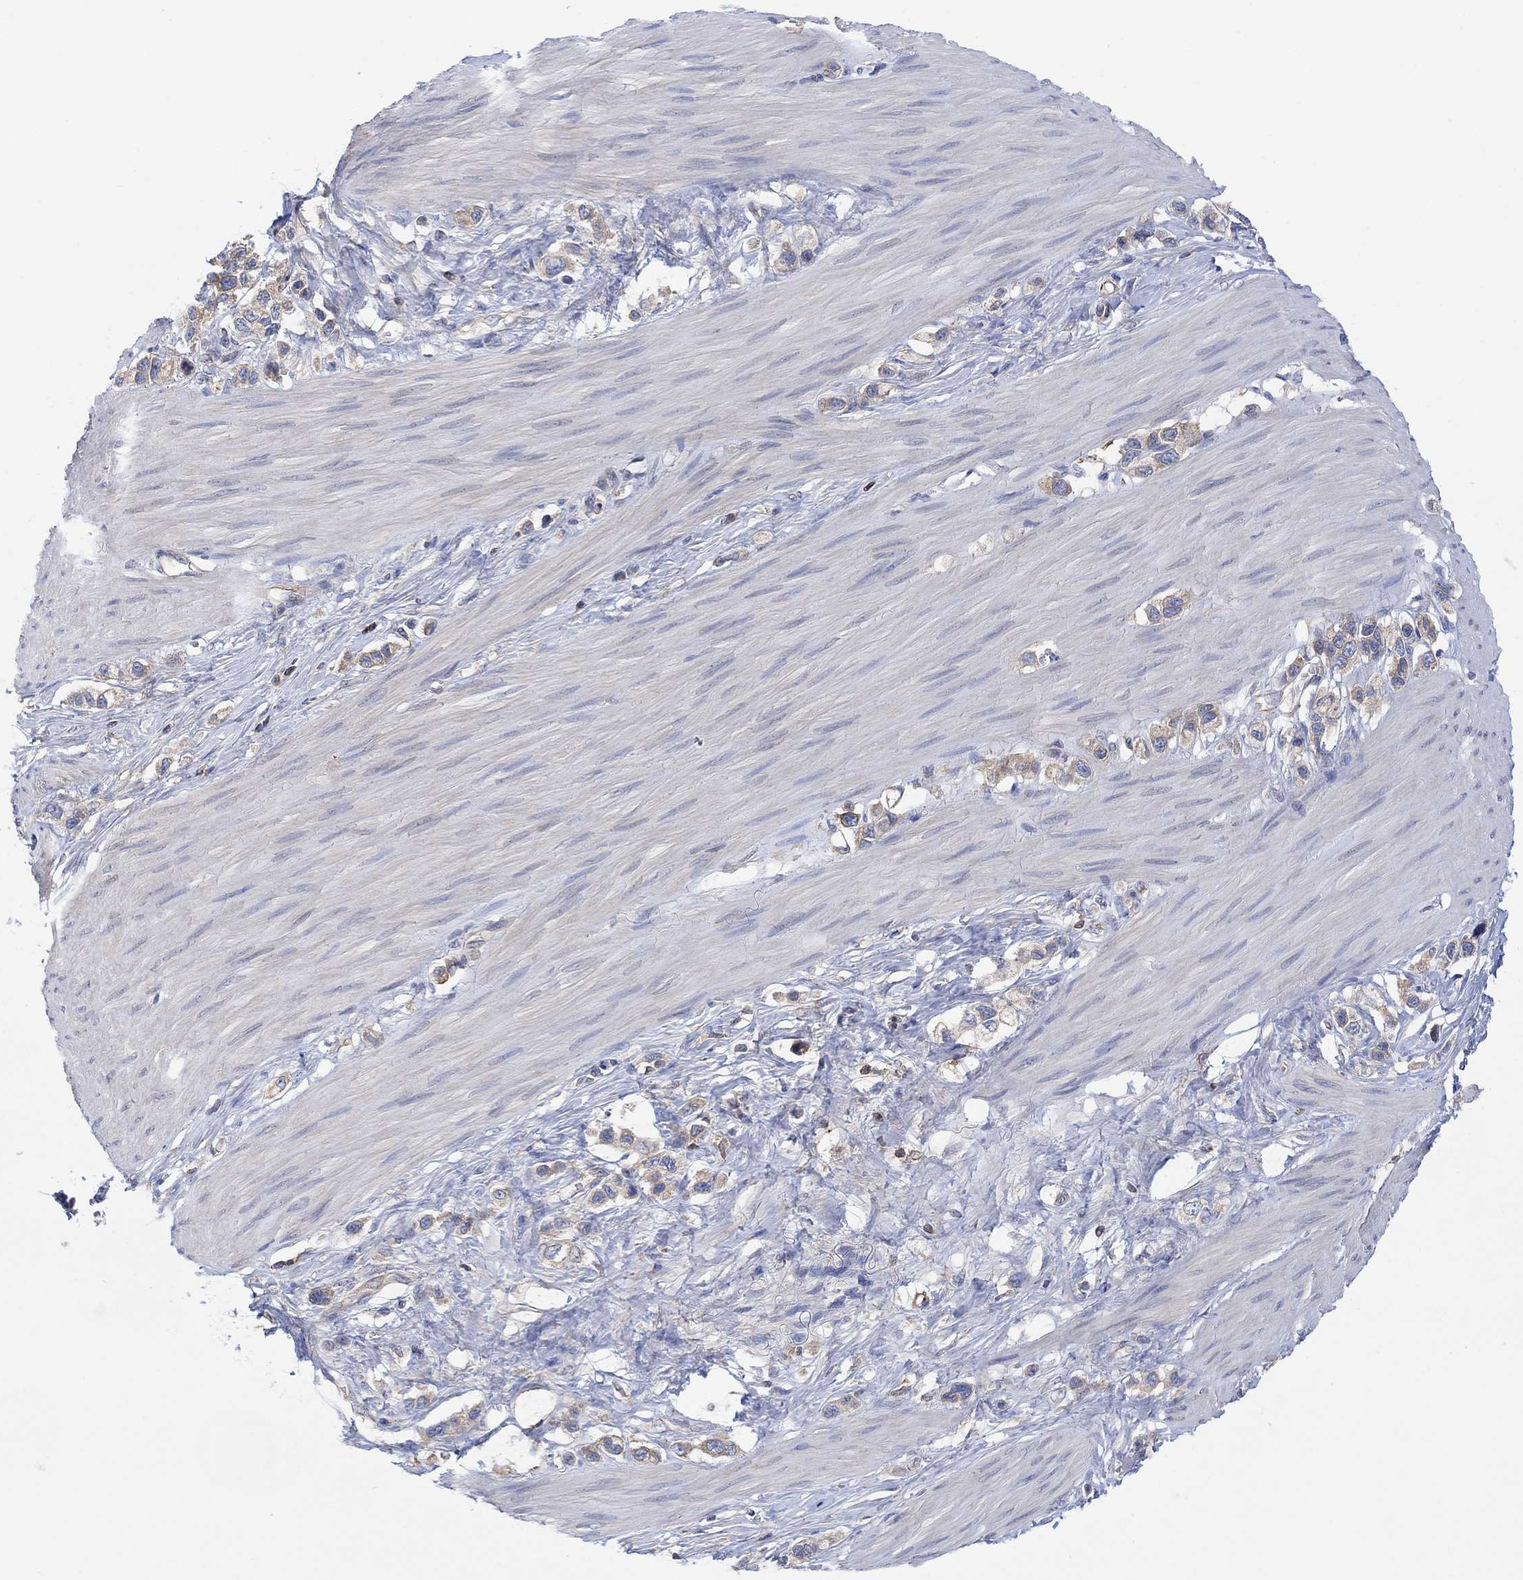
{"staining": {"intensity": "moderate", "quantity": "<25%", "location": "cytoplasmic/membranous"}, "tissue": "stomach cancer", "cell_type": "Tumor cells", "image_type": "cancer", "snomed": [{"axis": "morphology", "description": "Normal tissue, NOS"}, {"axis": "morphology", "description": "Adenocarcinoma, NOS"}, {"axis": "morphology", "description": "Adenocarcinoma, High grade"}, {"axis": "topography", "description": "Stomach, upper"}, {"axis": "topography", "description": "Stomach"}], "caption": "Stomach cancer tissue displays moderate cytoplasmic/membranous expression in approximately <25% of tumor cells", "gene": "GBP5", "patient": {"sex": "female", "age": 65}}